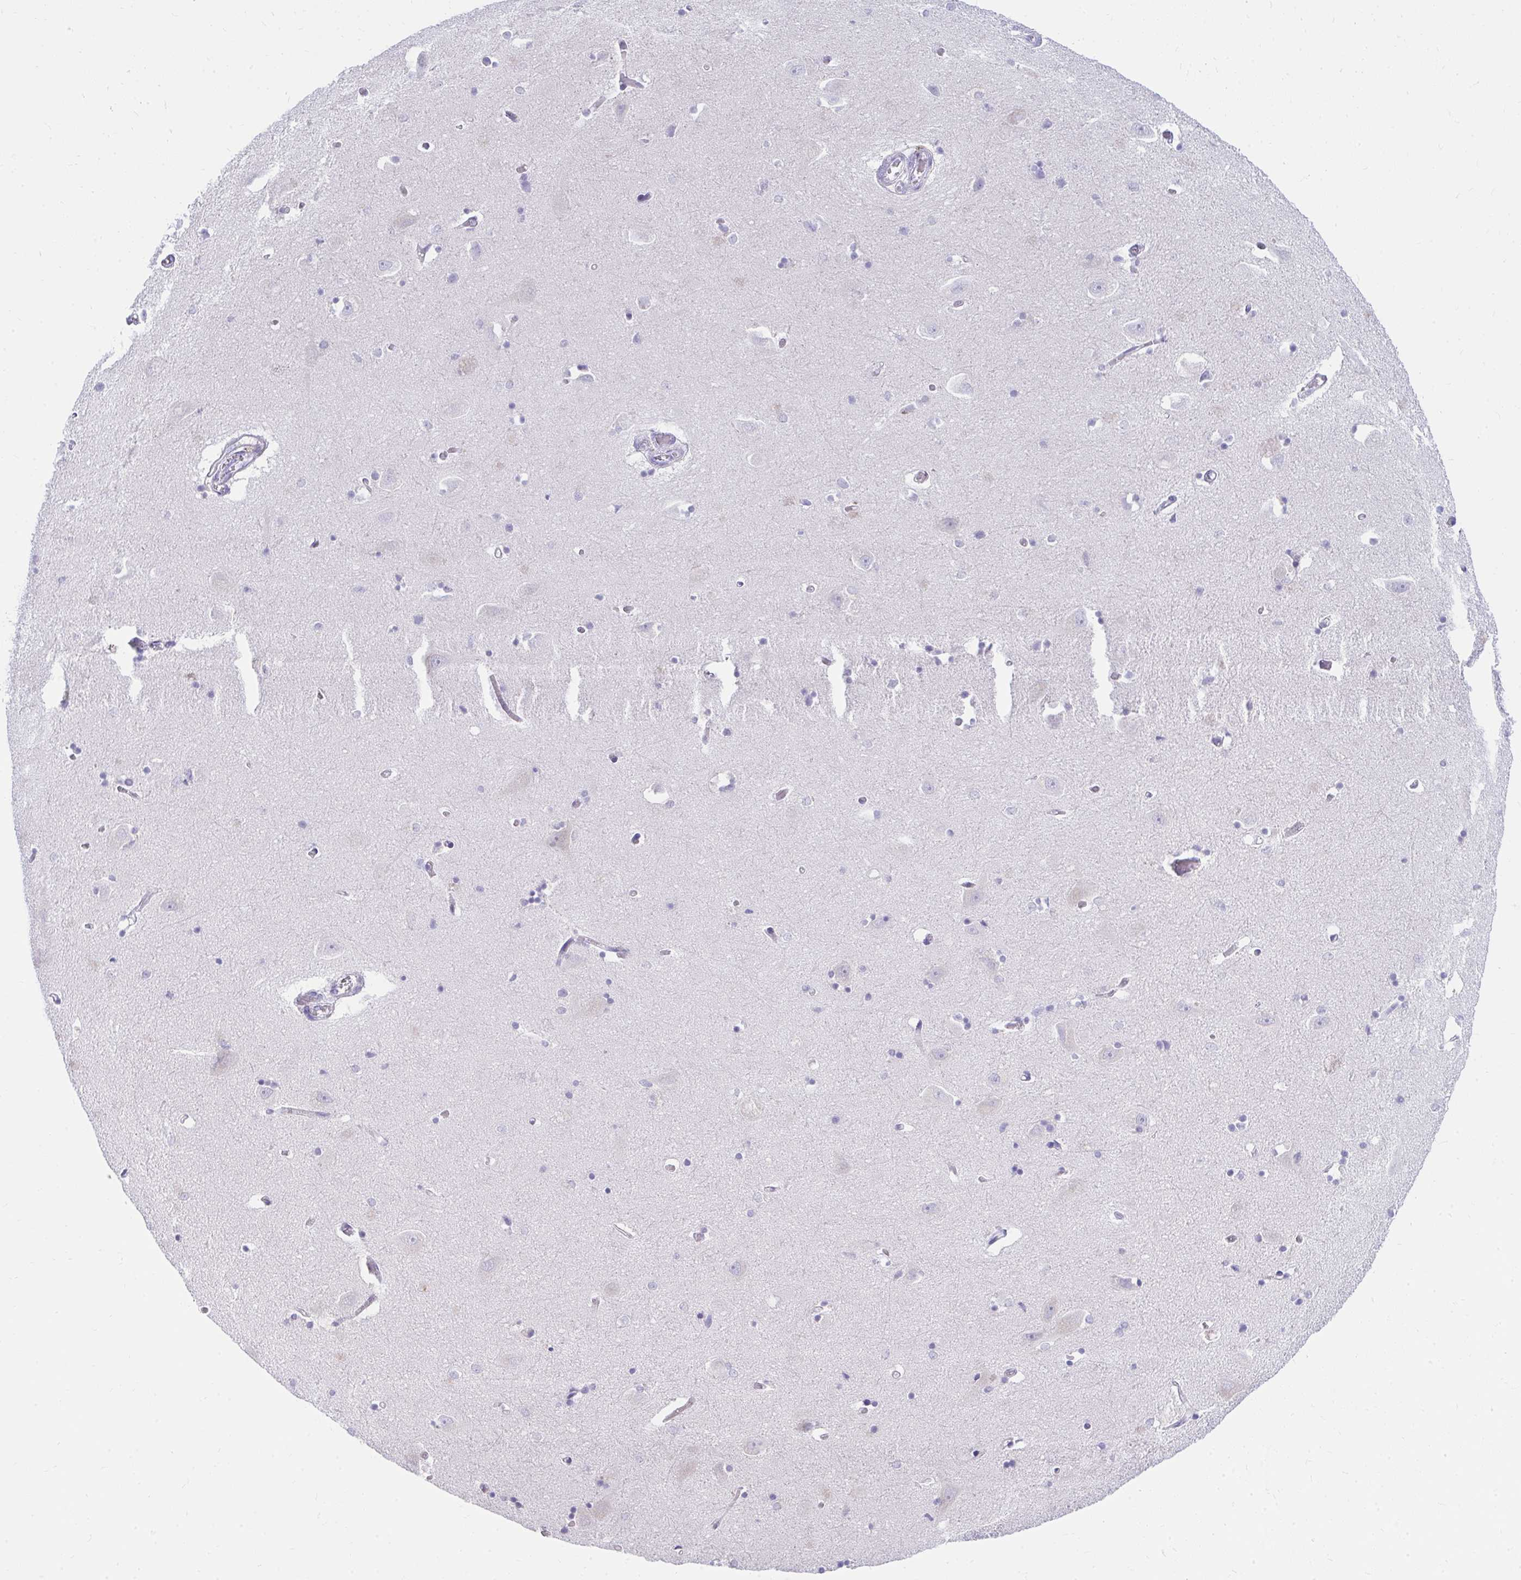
{"staining": {"intensity": "negative", "quantity": "none", "location": "none"}, "tissue": "caudate", "cell_type": "Glial cells", "image_type": "normal", "snomed": [{"axis": "morphology", "description": "Normal tissue, NOS"}, {"axis": "topography", "description": "Lateral ventricle wall"}, {"axis": "topography", "description": "Hippocampus"}], "caption": "IHC of benign caudate exhibits no staining in glial cells.", "gene": "LRRC36", "patient": {"sex": "female", "age": 63}}